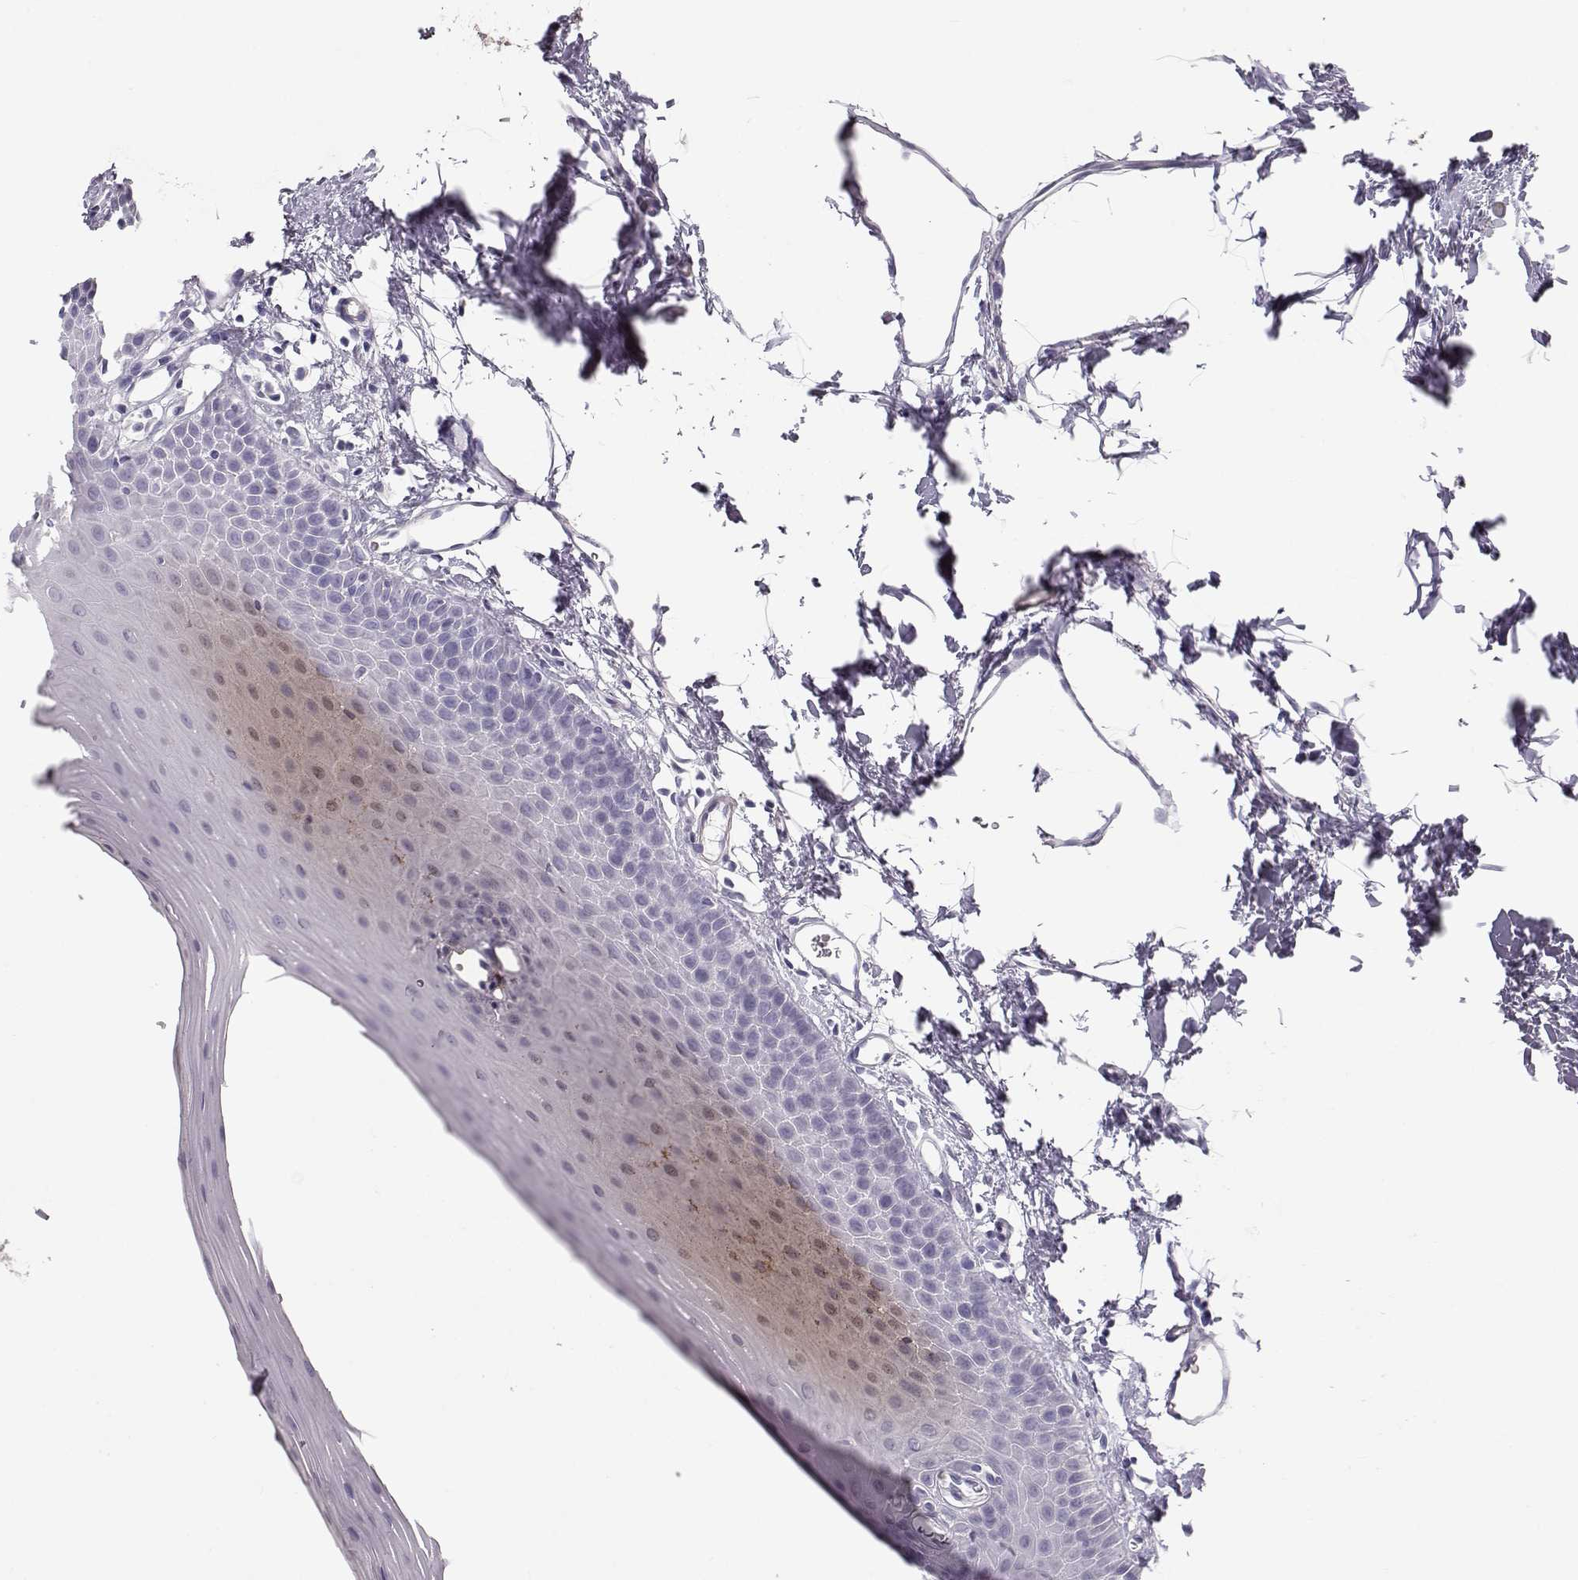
{"staining": {"intensity": "negative", "quantity": "none", "location": "none"}, "tissue": "oral mucosa", "cell_type": "Squamous epithelial cells", "image_type": "normal", "snomed": [{"axis": "morphology", "description": "Normal tissue, NOS"}, {"axis": "topography", "description": "Oral tissue"}], "caption": "Normal oral mucosa was stained to show a protein in brown. There is no significant positivity in squamous epithelial cells.", "gene": "SLITRK3", "patient": {"sex": "male", "age": 81}}